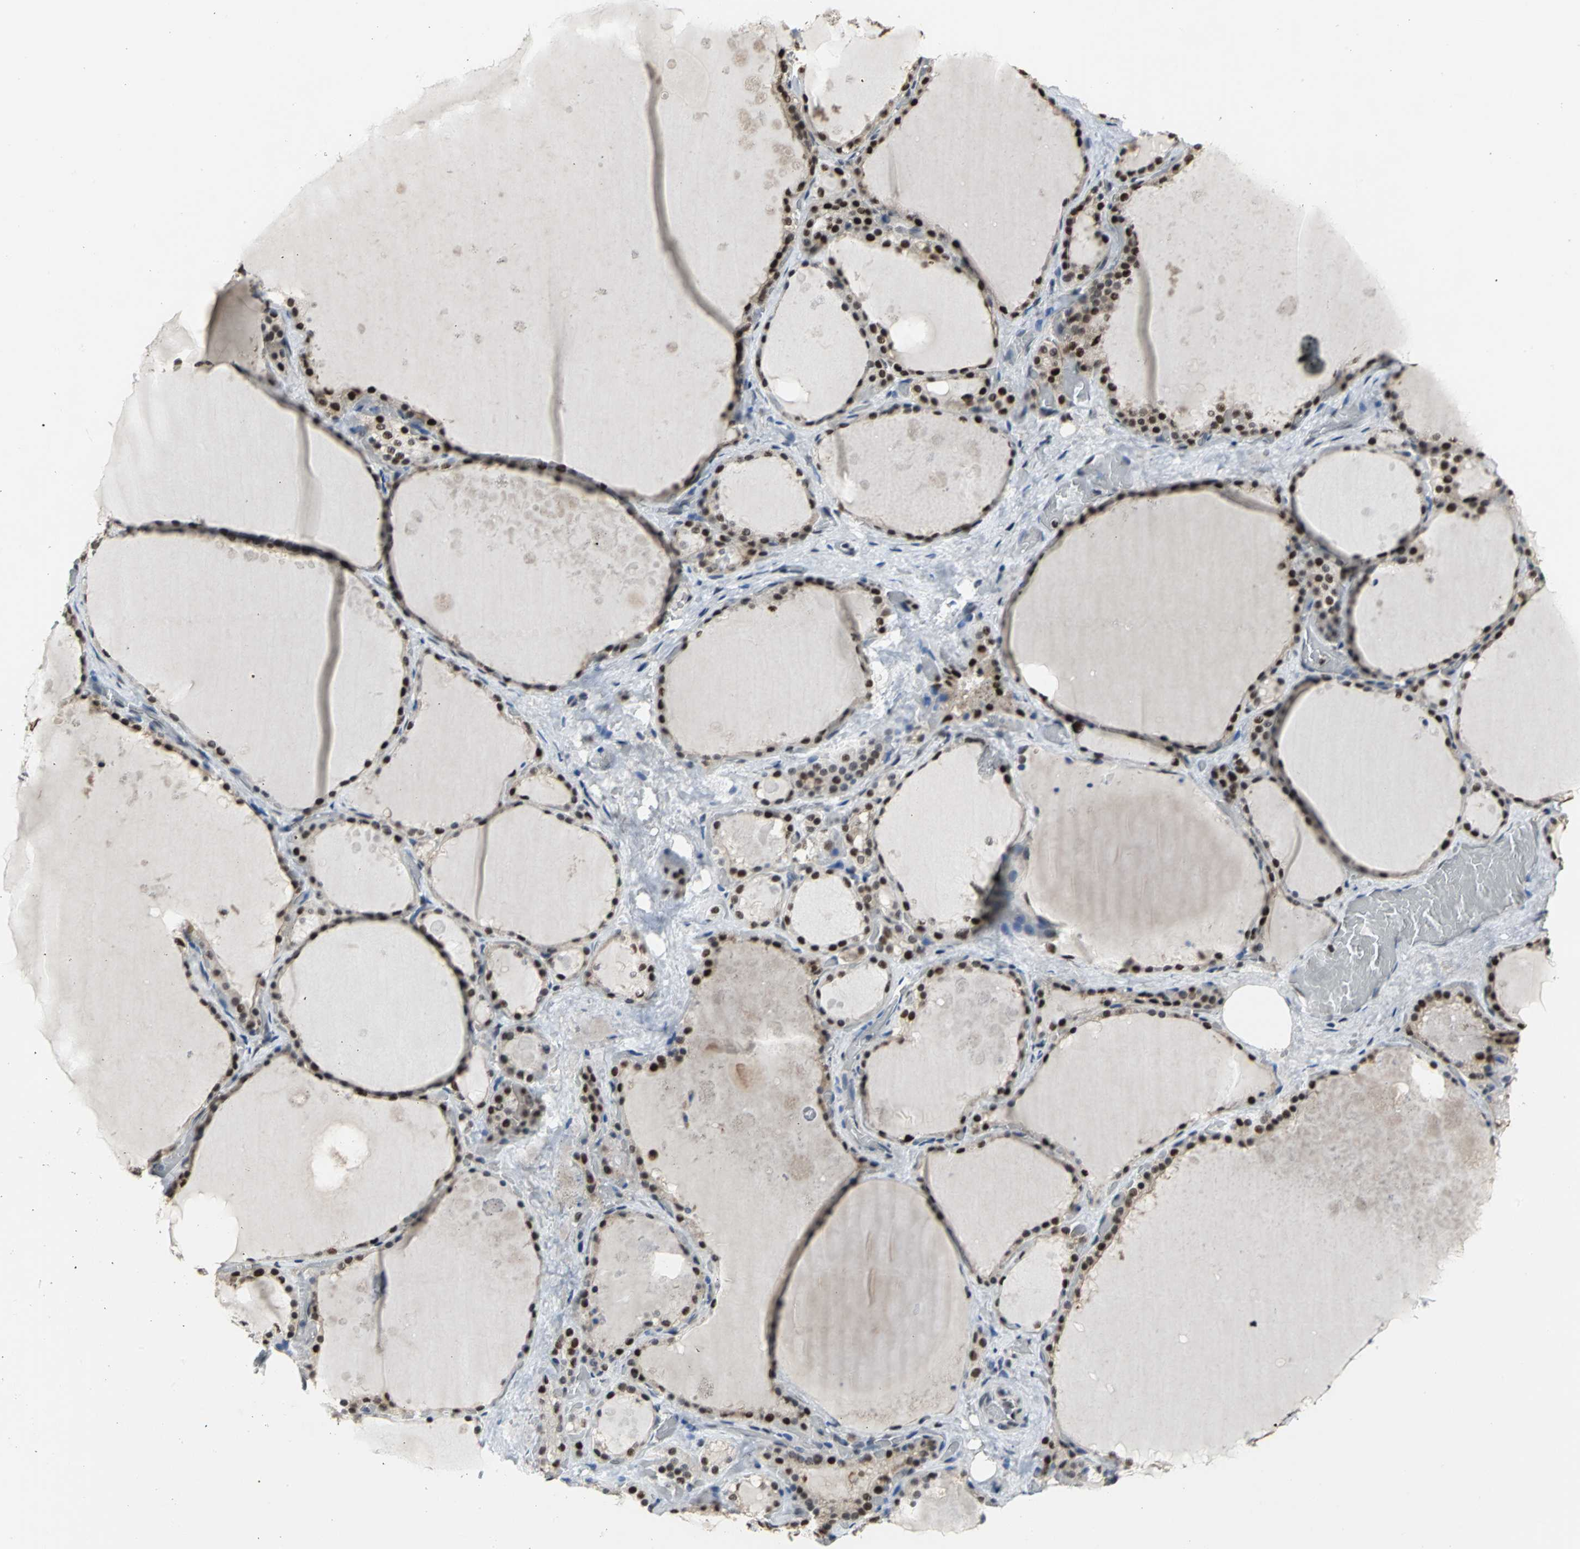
{"staining": {"intensity": "strong", "quantity": ">75%", "location": "nuclear"}, "tissue": "thyroid gland", "cell_type": "Glandular cells", "image_type": "normal", "snomed": [{"axis": "morphology", "description": "Normal tissue, NOS"}, {"axis": "topography", "description": "Thyroid gland"}], "caption": "An immunohistochemistry (IHC) photomicrograph of benign tissue is shown. Protein staining in brown highlights strong nuclear positivity in thyroid gland within glandular cells.", "gene": "CCDC88C", "patient": {"sex": "male", "age": 61}}